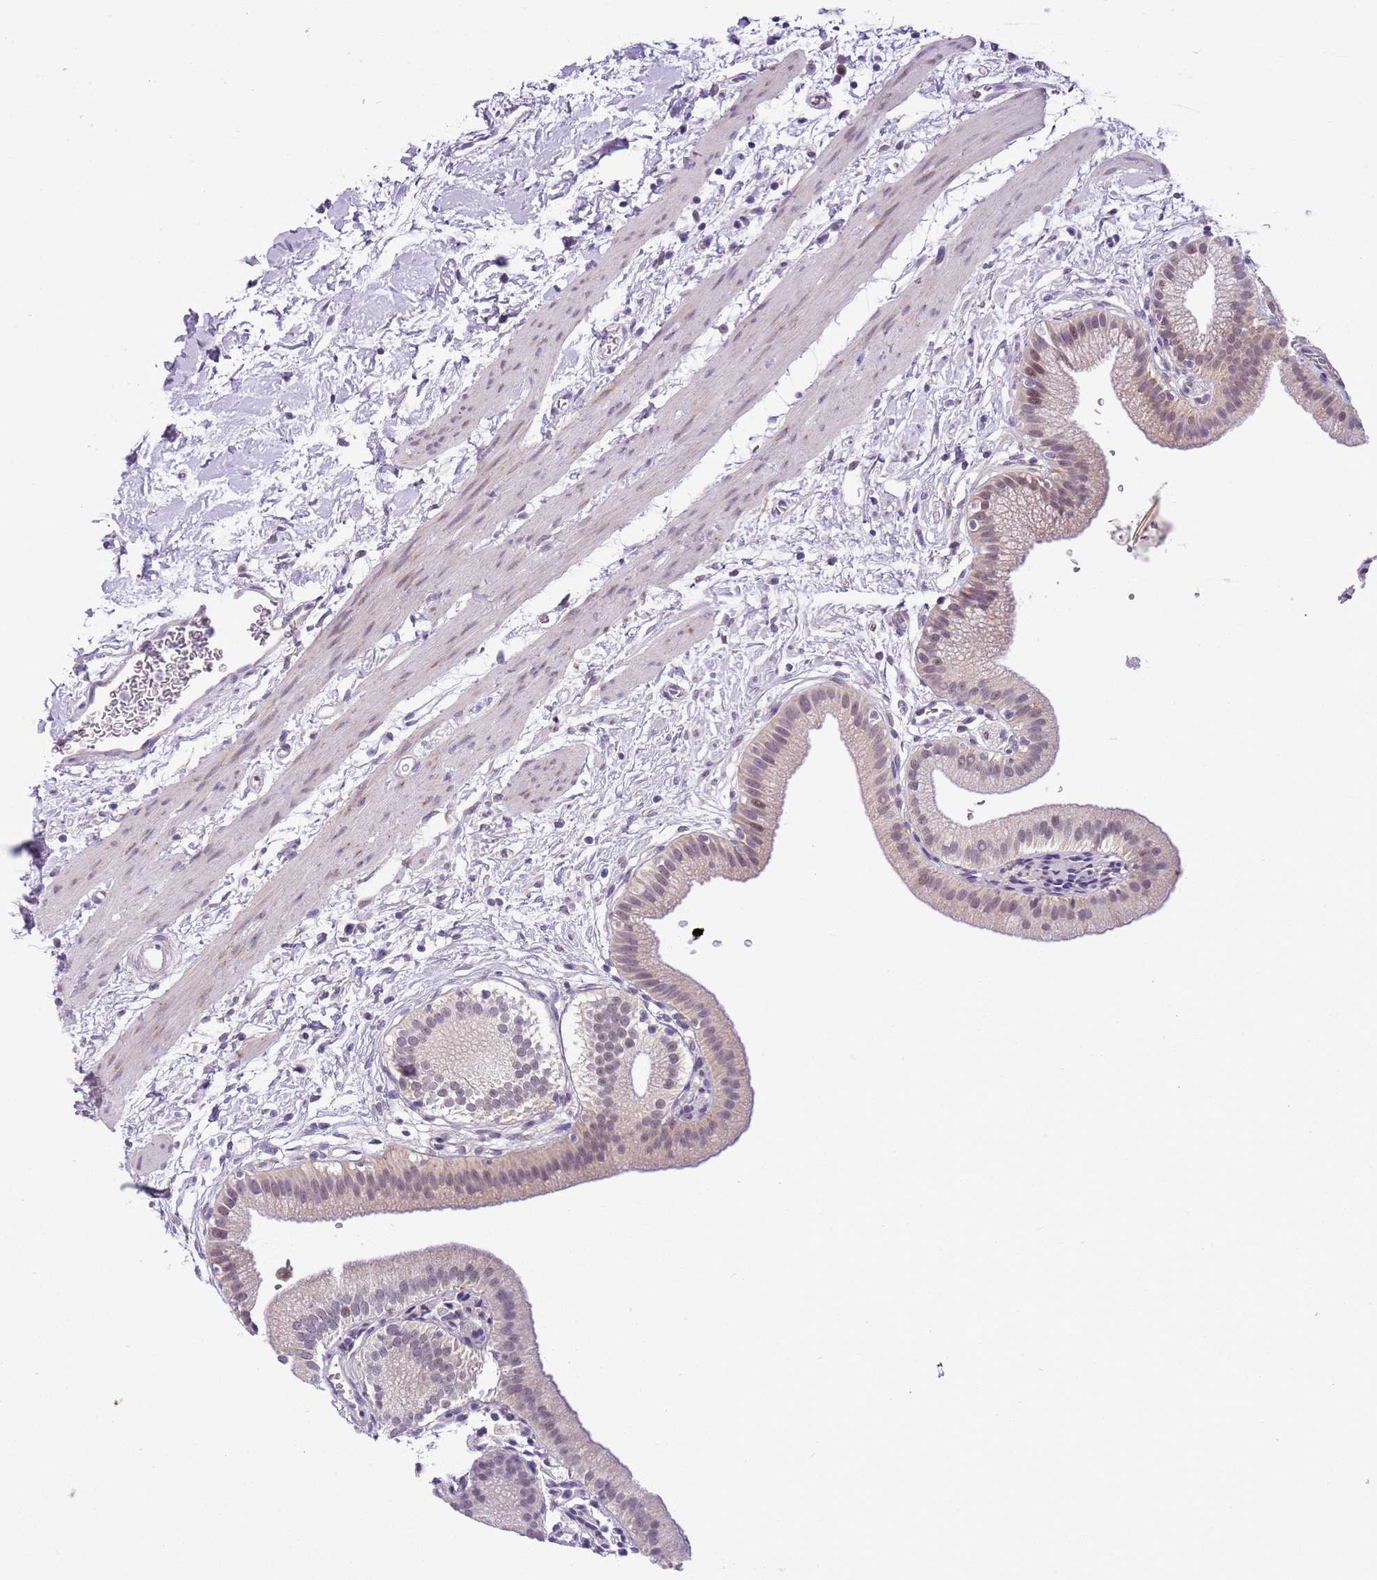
{"staining": {"intensity": "weak", "quantity": "25%-75%", "location": "nuclear"}, "tissue": "gallbladder", "cell_type": "Glandular cells", "image_type": "normal", "snomed": [{"axis": "morphology", "description": "Normal tissue, NOS"}, {"axis": "topography", "description": "Gallbladder"}], "caption": "Immunohistochemical staining of benign human gallbladder demonstrates 25%-75% levels of weak nuclear protein expression in approximately 25%-75% of glandular cells.", "gene": "FAM120C", "patient": {"sex": "male", "age": 55}}